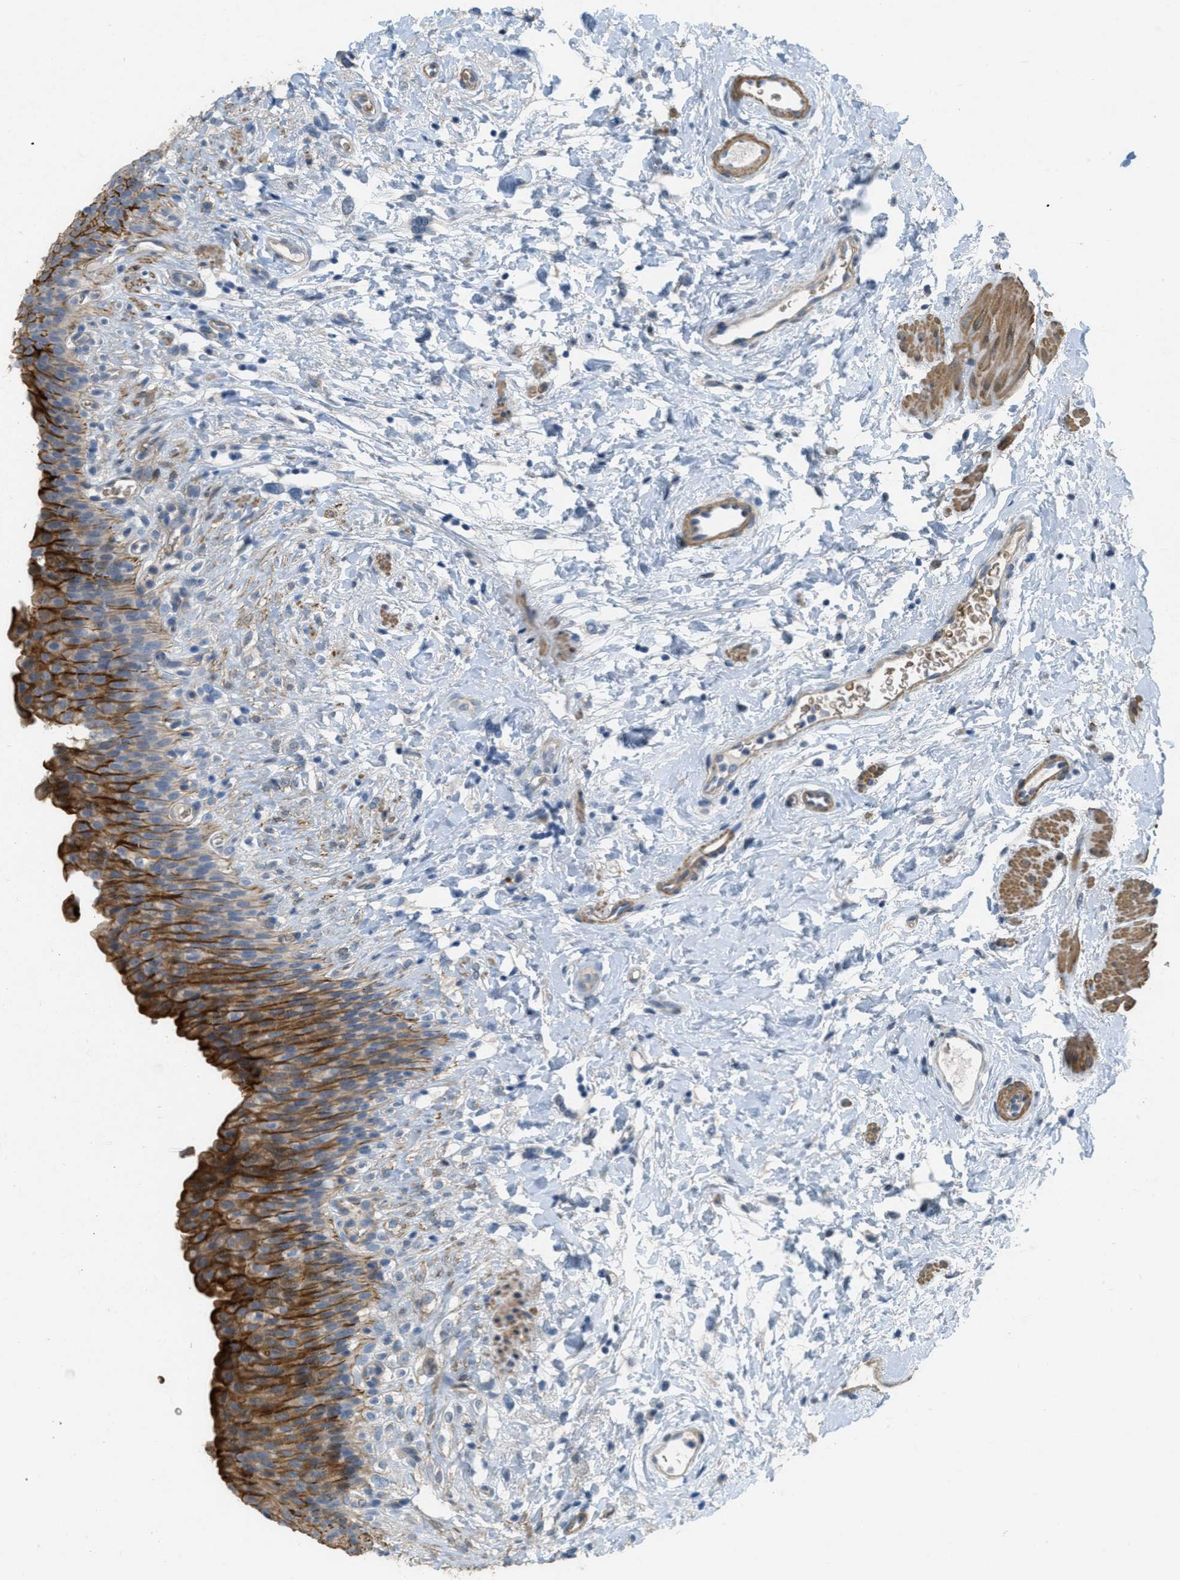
{"staining": {"intensity": "strong", "quantity": "25%-75%", "location": "cytoplasmic/membranous"}, "tissue": "urinary bladder", "cell_type": "Urothelial cells", "image_type": "normal", "snomed": [{"axis": "morphology", "description": "Normal tissue, NOS"}, {"axis": "topography", "description": "Urinary bladder"}], "caption": "This micrograph shows immunohistochemistry staining of normal human urinary bladder, with high strong cytoplasmic/membranous expression in approximately 25%-75% of urothelial cells.", "gene": "MRS2", "patient": {"sex": "female", "age": 79}}